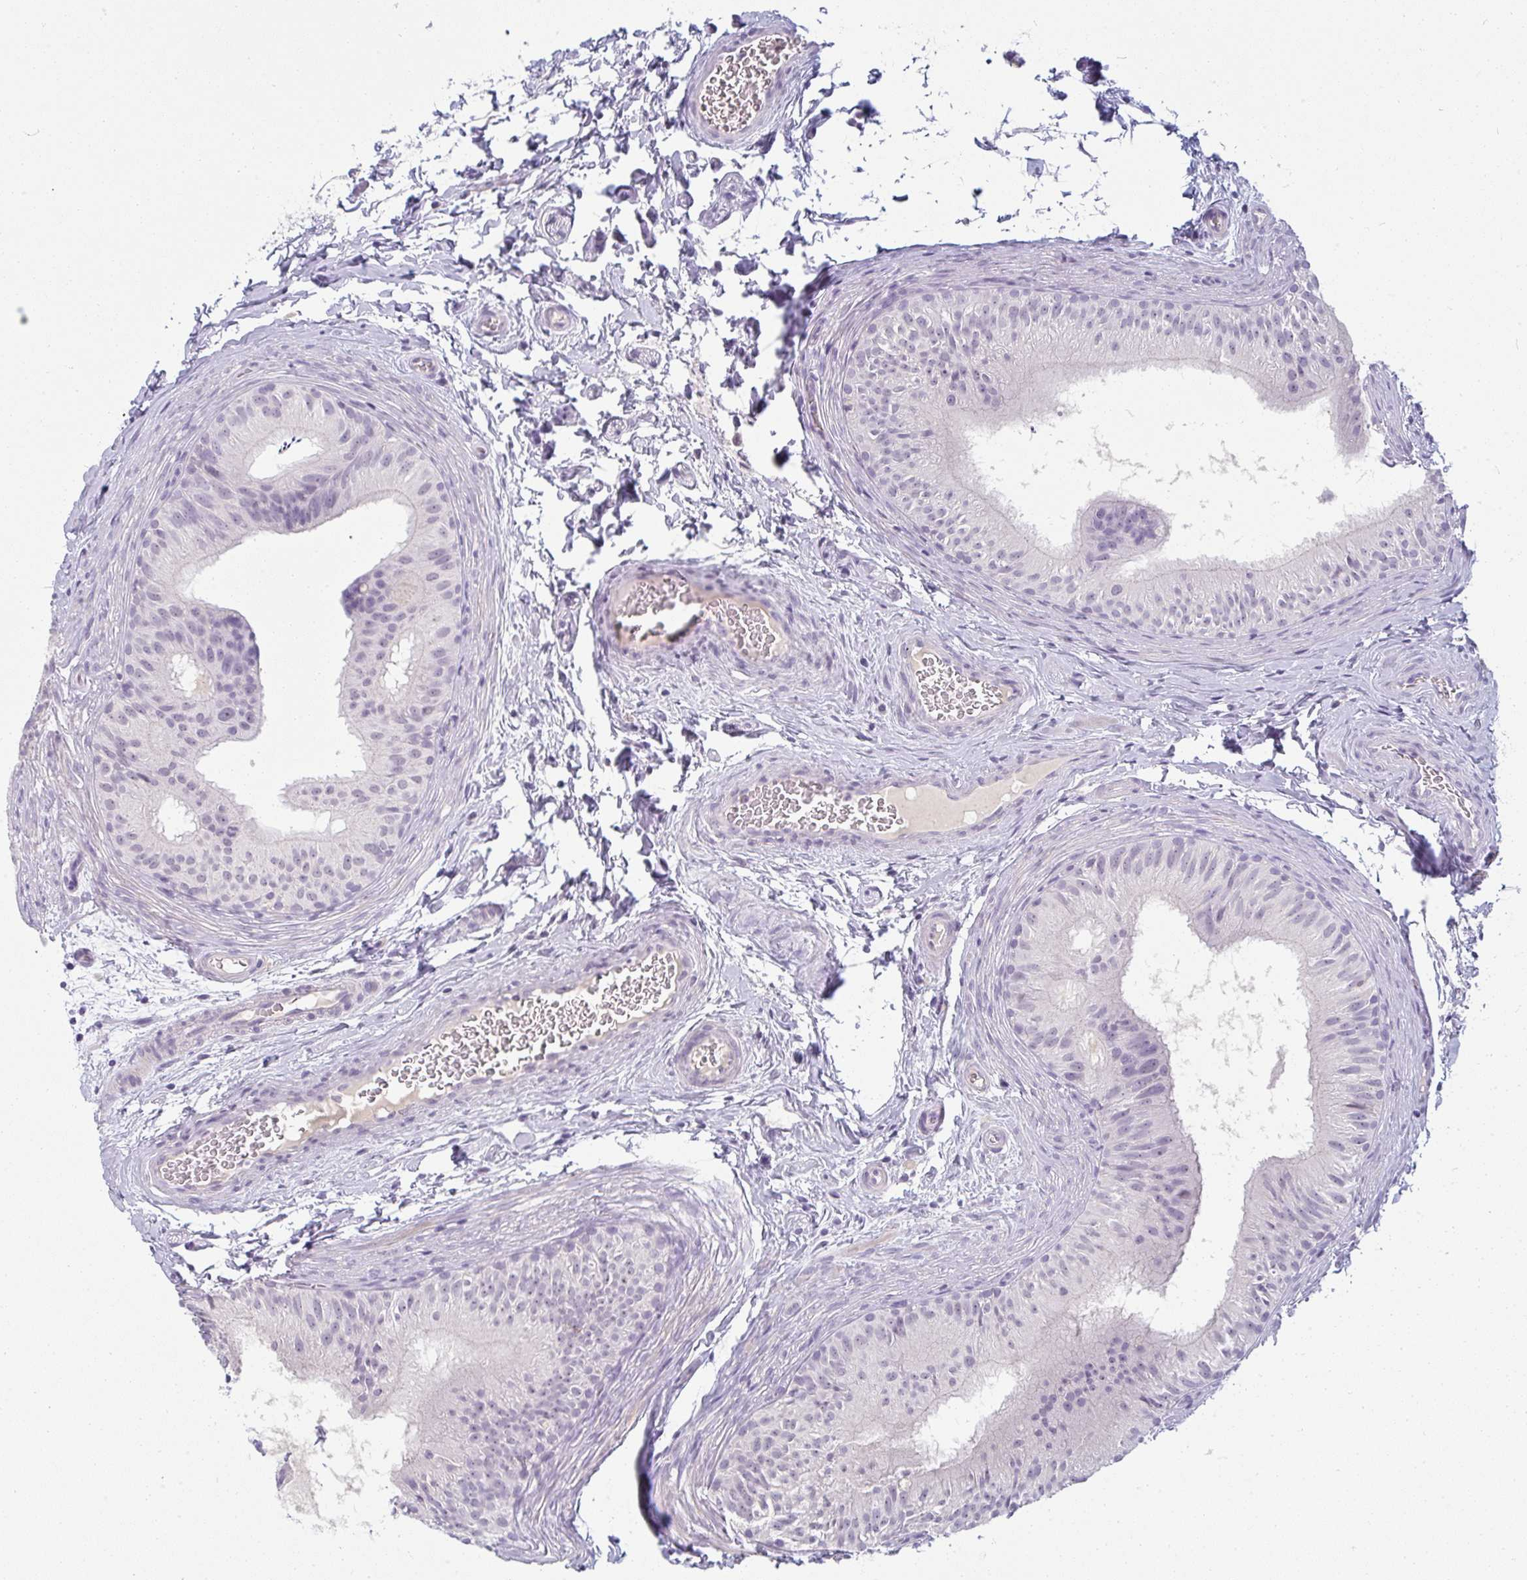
{"staining": {"intensity": "negative", "quantity": "none", "location": "none"}, "tissue": "epididymis", "cell_type": "Glandular cells", "image_type": "normal", "snomed": [{"axis": "morphology", "description": "Normal tissue, NOS"}, {"axis": "topography", "description": "Epididymis"}], "caption": "Glandular cells show no significant positivity in benign epididymis.", "gene": "PPFIA4", "patient": {"sex": "male", "age": 24}}